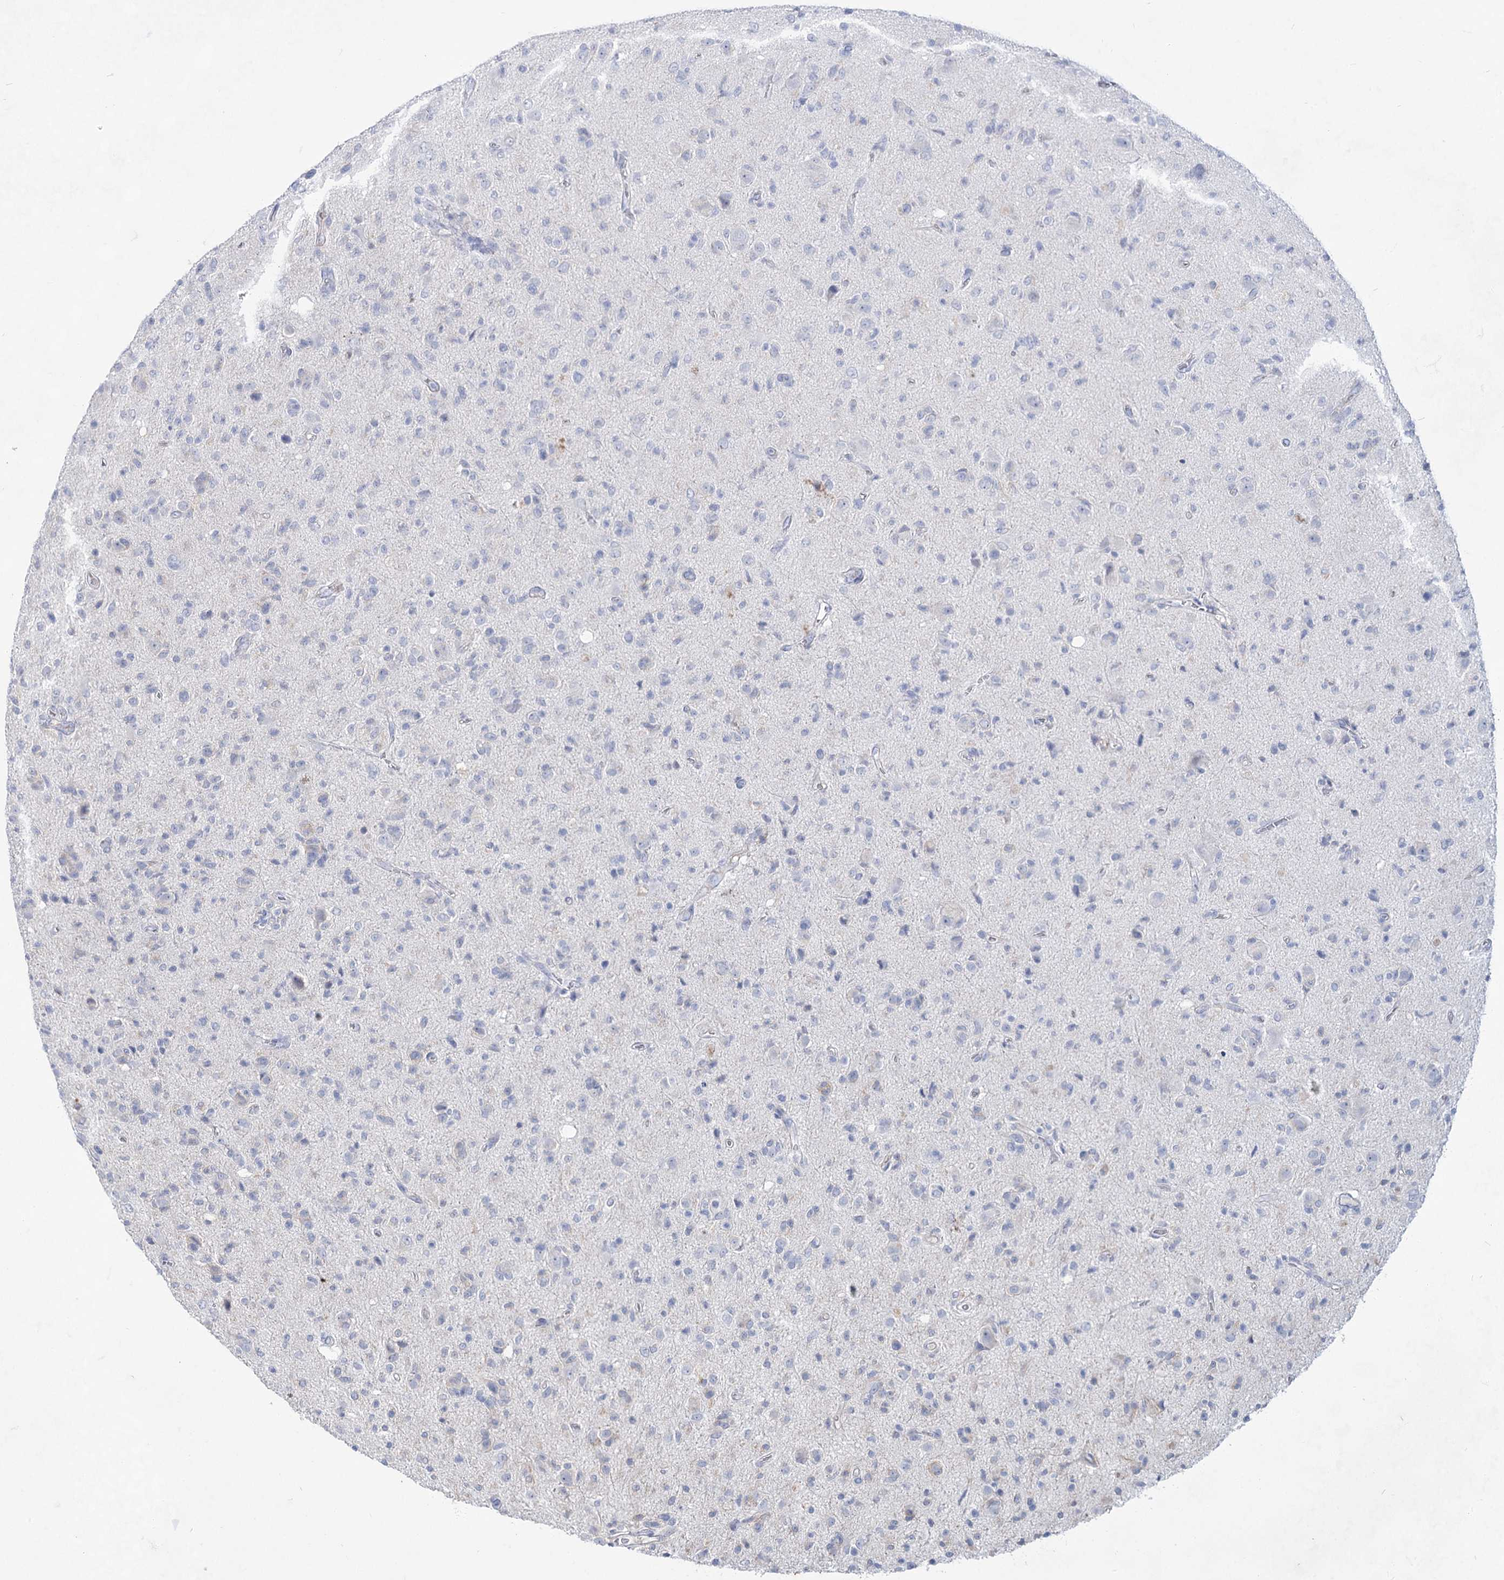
{"staining": {"intensity": "negative", "quantity": "none", "location": "none"}, "tissue": "glioma", "cell_type": "Tumor cells", "image_type": "cancer", "snomed": [{"axis": "morphology", "description": "Glioma, malignant, High grade"}, {"axis": "topography", "description": "Brain"}], "caption": "High power microscopy image of an IHC image of high-grade glioma (malignant), revealing no significant staining in tumor cells.", "gene": "ACRV1", "patient": {"sex": "female", "age": 57}}